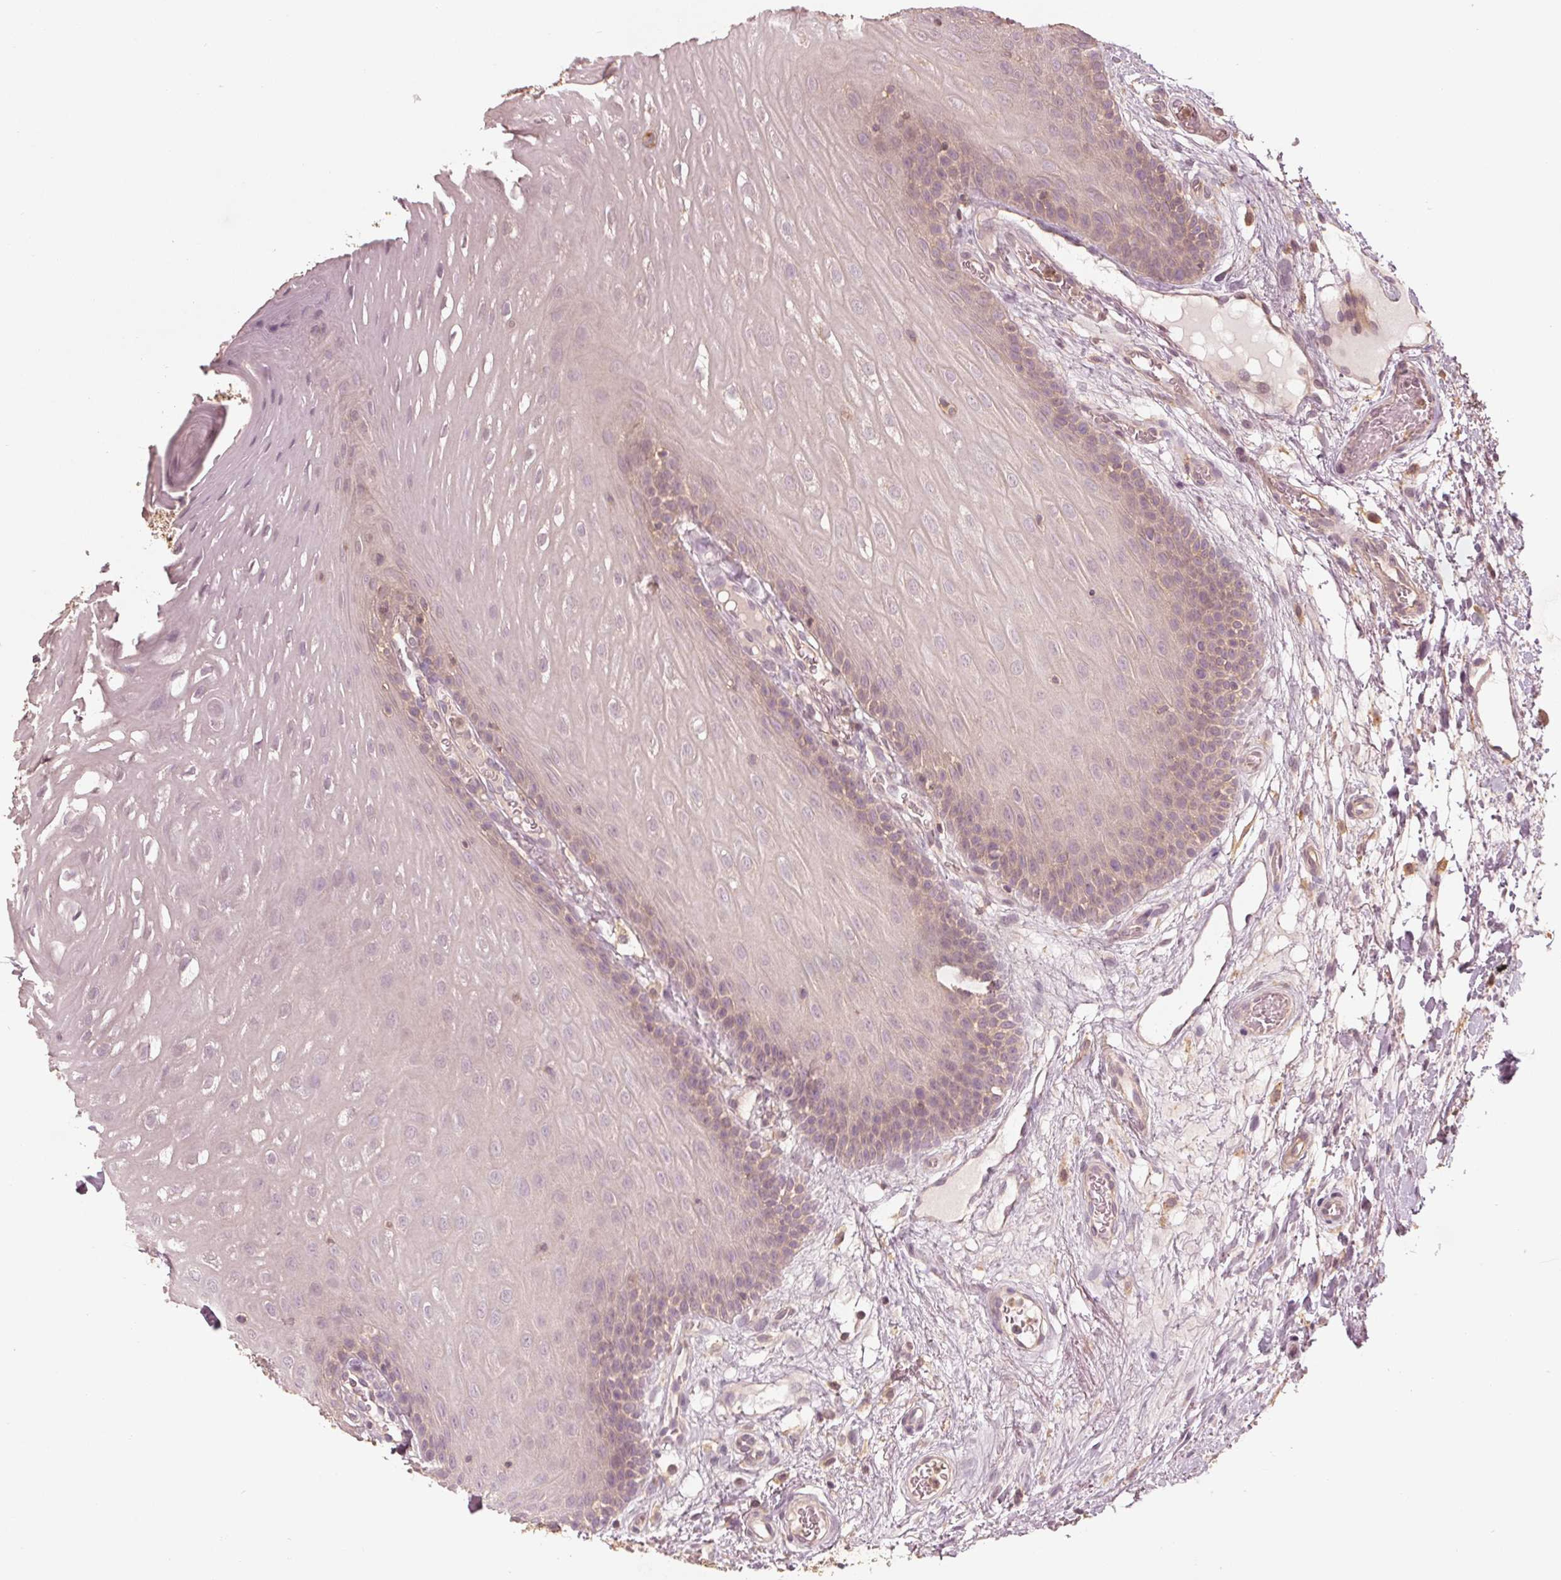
{"staining": {"intensity": "weak", "quantity": "<25%", "location": "cytoplasmic/membranous"}, "tissue": "oral mucosa", "cell_type": "Squamous epithelial cells", "image_type": "normal", "snomed": [{"axis": "morphology", "description": "Normal tissue, NOS"}, {"axis": "morphology", "description": "Squamous cell carcinoma, NOS"}, {"axis": "topography", "description": "Oral tissue"}, {"axis": "topography", "description": "Head-Neck"}], "caption": "An image of oral mucosa stained for a protein demonstrates no brown staining in squamous epithelial cells.", "gene": "GNB2", "patient": {"sex": "male", "age": 78}}